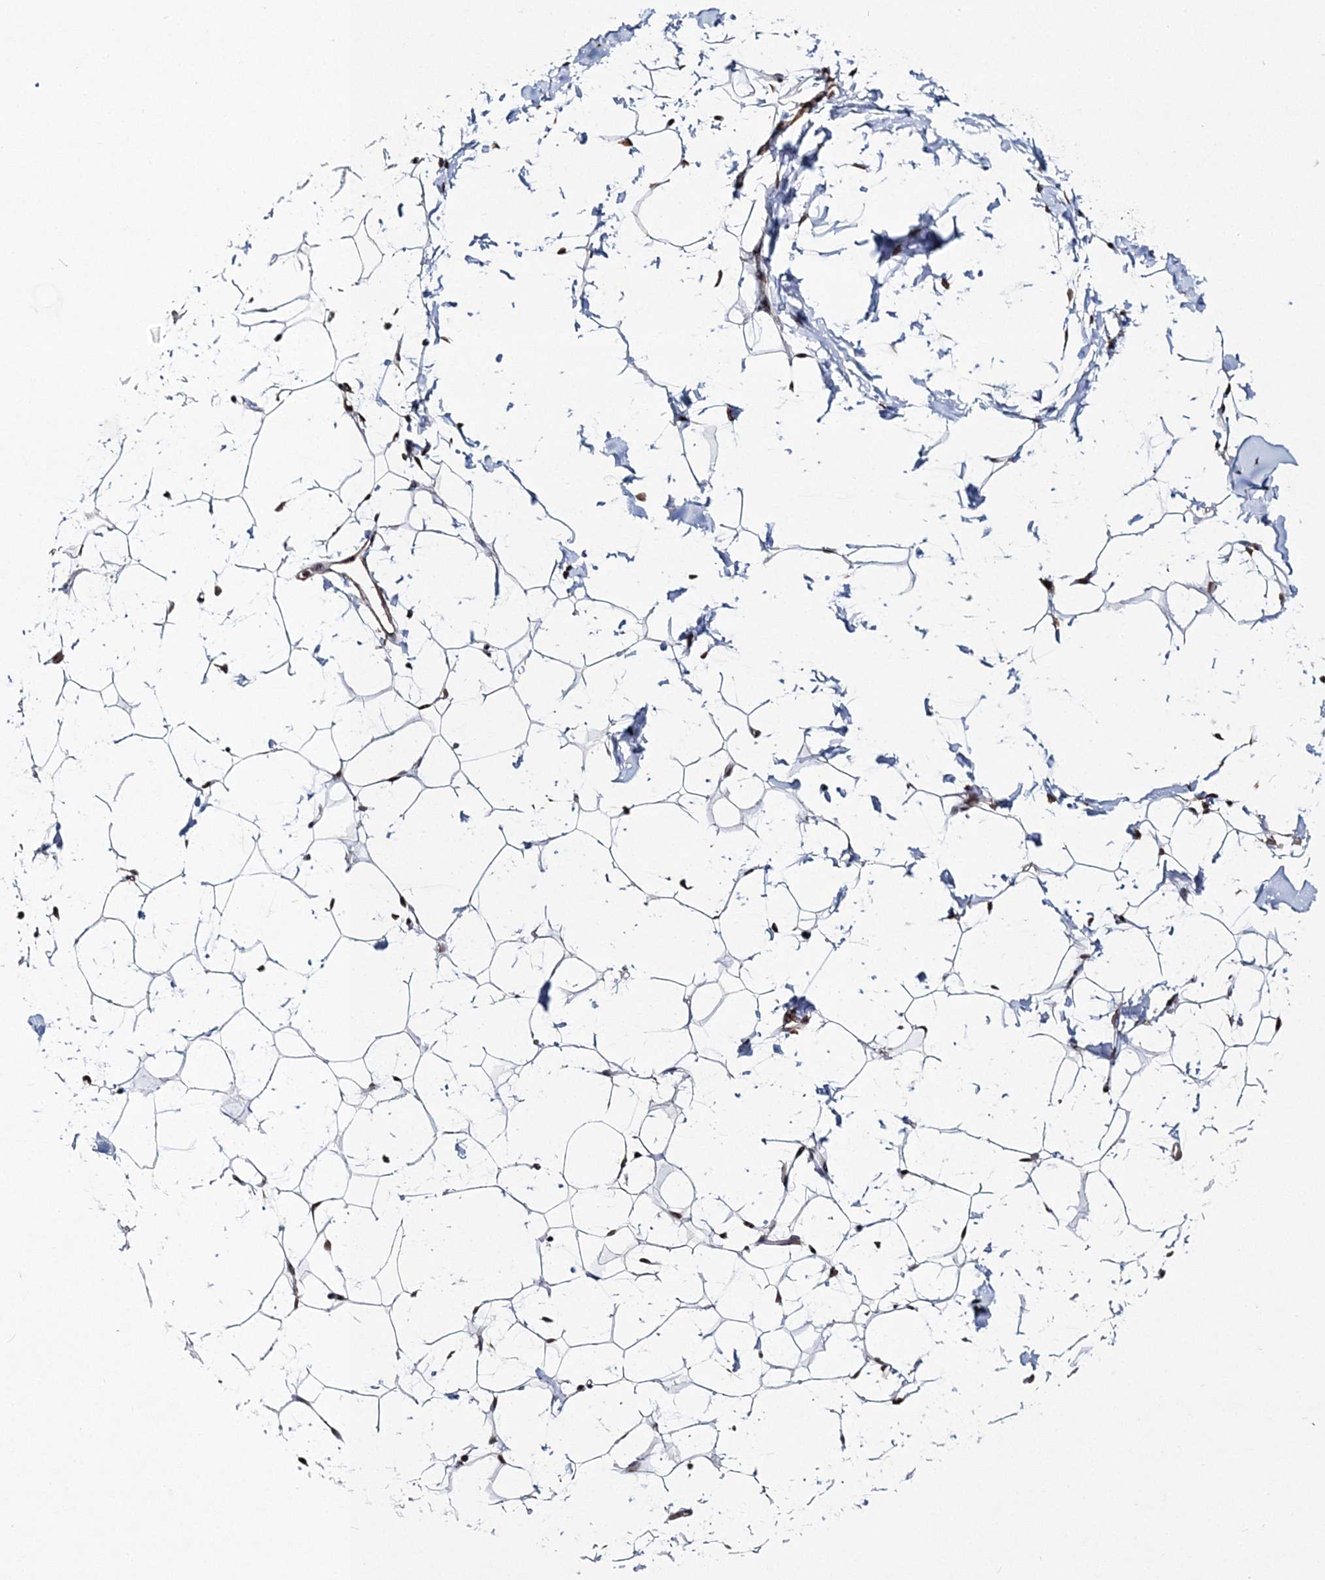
{"staining": {"intensity": "strong", "quantity": ">75%", "location": "nuclear"}, "tissue": "adipose tissue", "cell_type": "Adipocytes", "image_type": "normal", "snomed": [{"axis": "morphology", "description": "Normal tissue, NOS"}, {"axis": "topography", "description": "Breast"}], "caption": "Strong nuclear staining for a protein is appreciated in approximately >75% of adipocytes of benign adipose tissue using immunohistochemistry.", "gene": "ENSG00000290315", "patient": {"sex": "female", "age": 23}}